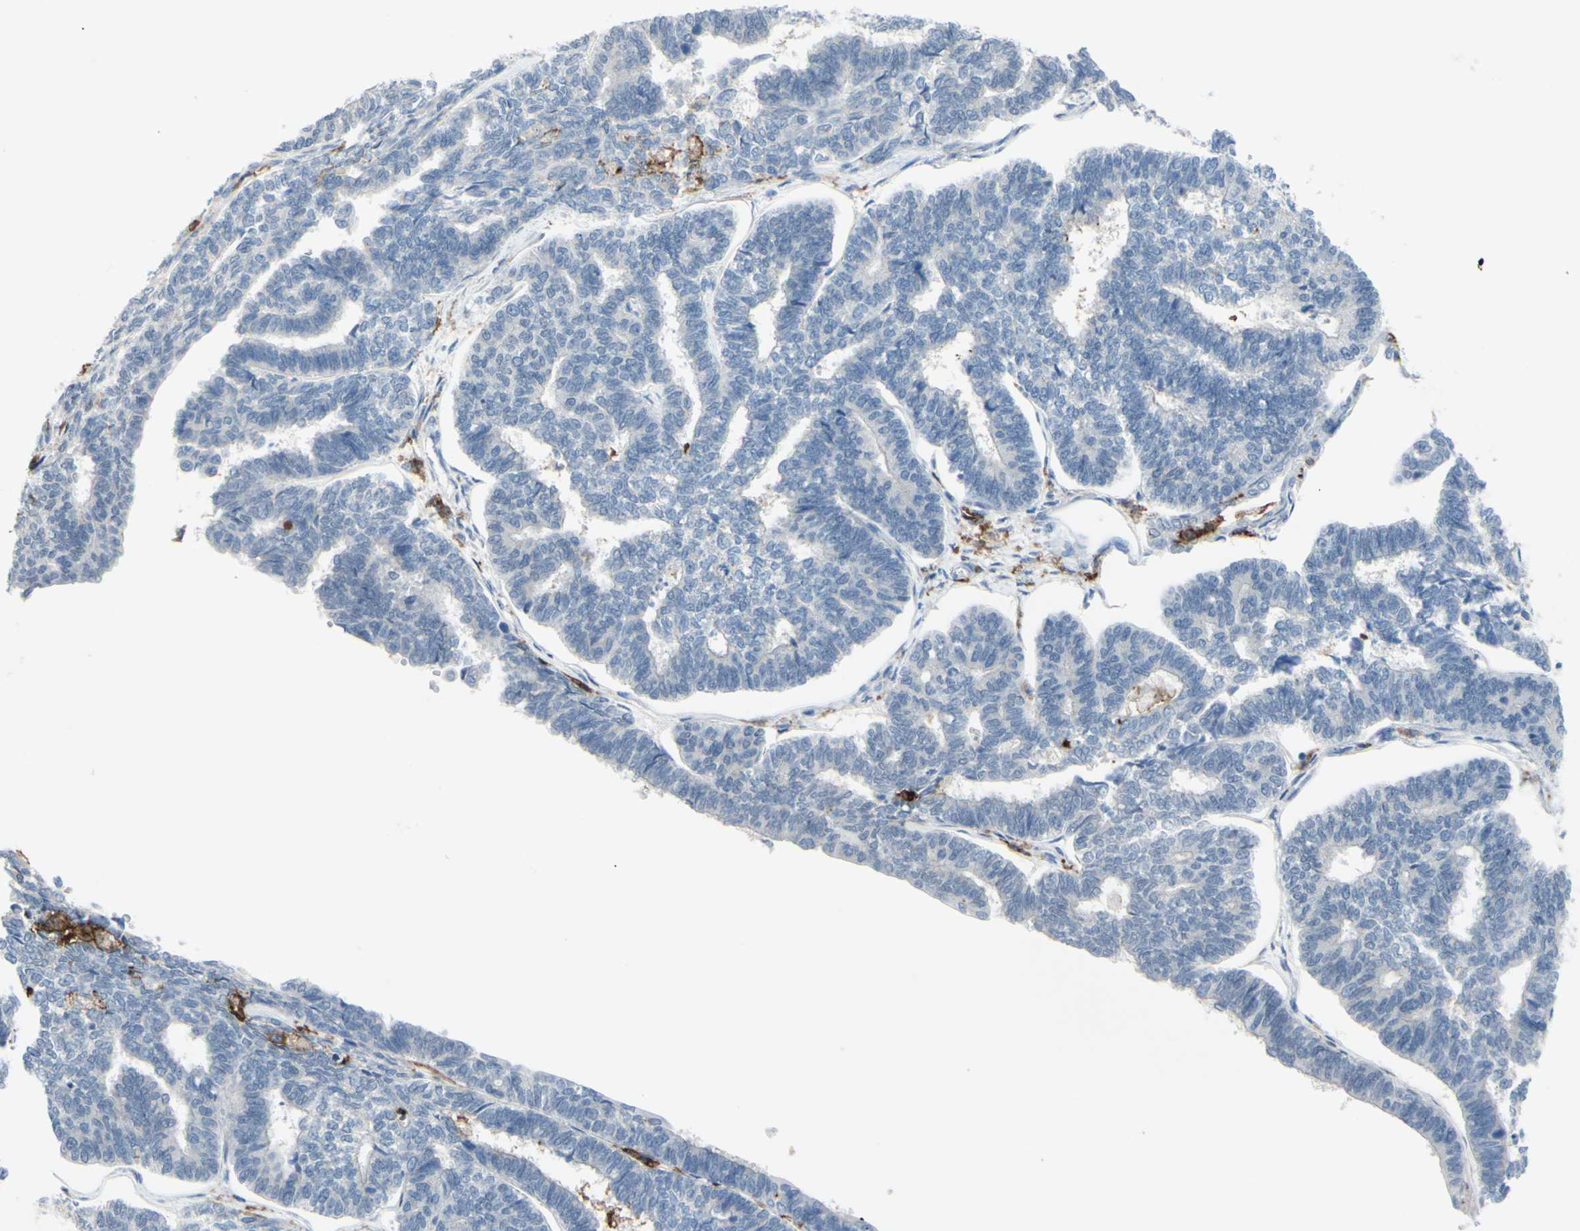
{"staining": {"intensity": "negative", "quantity": "none", "location": "none"}, "tissue": "endometrial cancer", "cell_type": "Tumor cells", "image_type": "cancer", "snomed": [{"axis": "morphology", "description": "Adenocarcinoma, NOS"}, {"axis": "topography", "description": "Endometrium"}], "caption": "Histopathology image shows no significant protein expression in tumor cells of endometrial cancer.", "gene": "FCGR2A", "patient": {"sex": "female", "age": 70}}